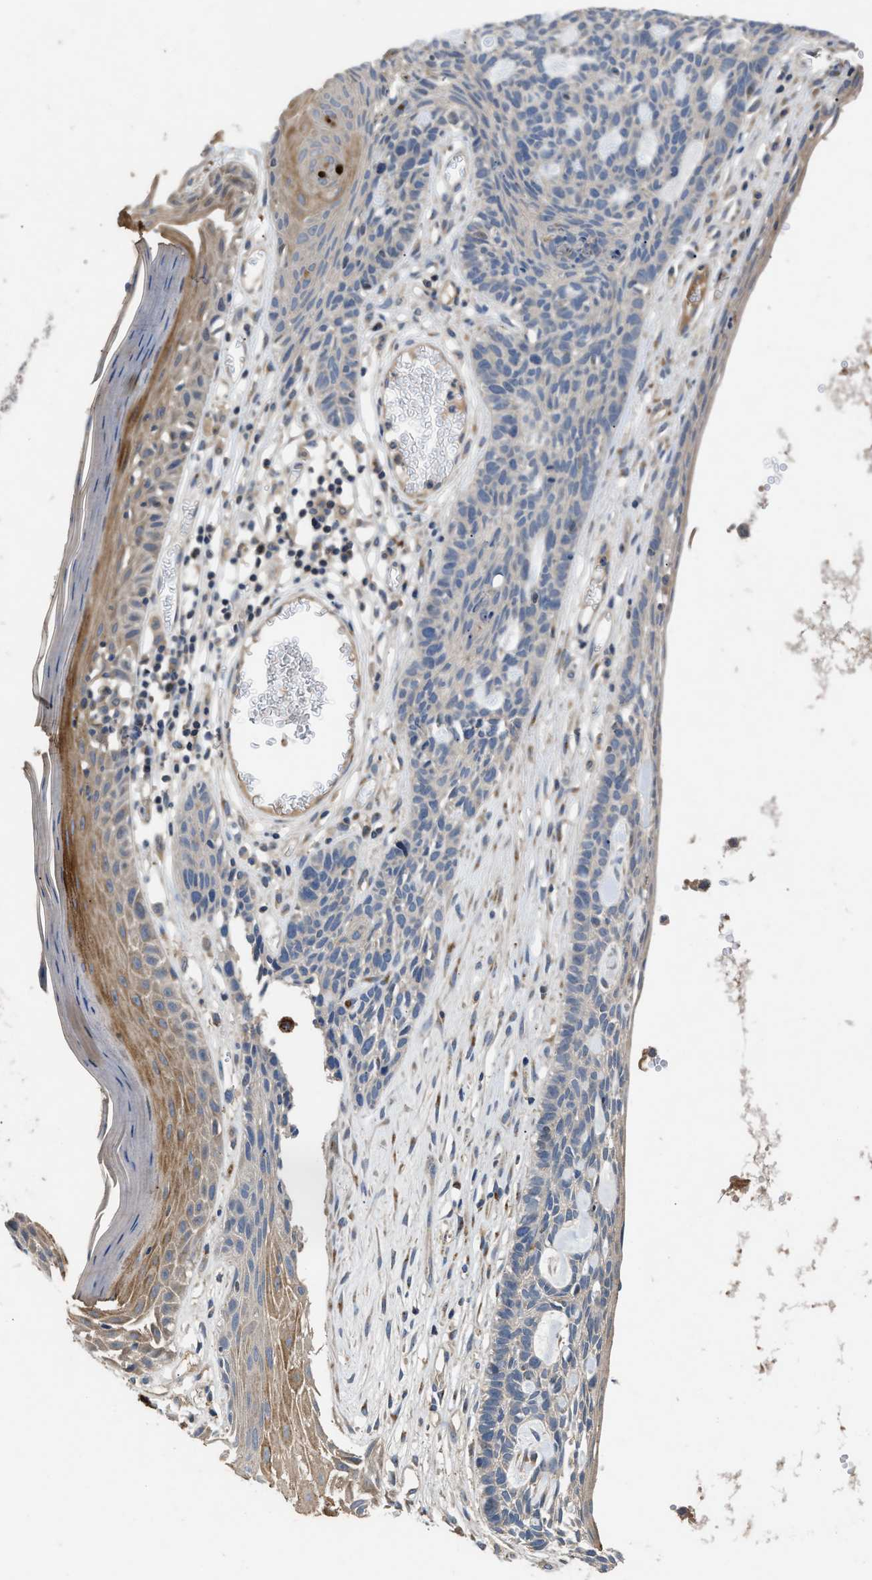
{"staining": {"intensity": "negative", "quantity": "none", "location": "none"}, "tissue": "skin cancer", "cell_type": "Tumor cells", "image_type": "cancer", "snomed": [{"axis": "morphology", "description": "Basal cell carcinoma"}, {"axis": "topography", "description": "Skin"}], "caption": "IHC image of skin basal cell carcinoma stained for a protein (brown), which exhibits no staining in tumor cells. (DAB (3,3'-diaminobenzidine) immunohistochemistry (IHC) with hematoxylin counter stain).", "gene": "SIK2", "patient": {"sex": "male", "age": 67}}